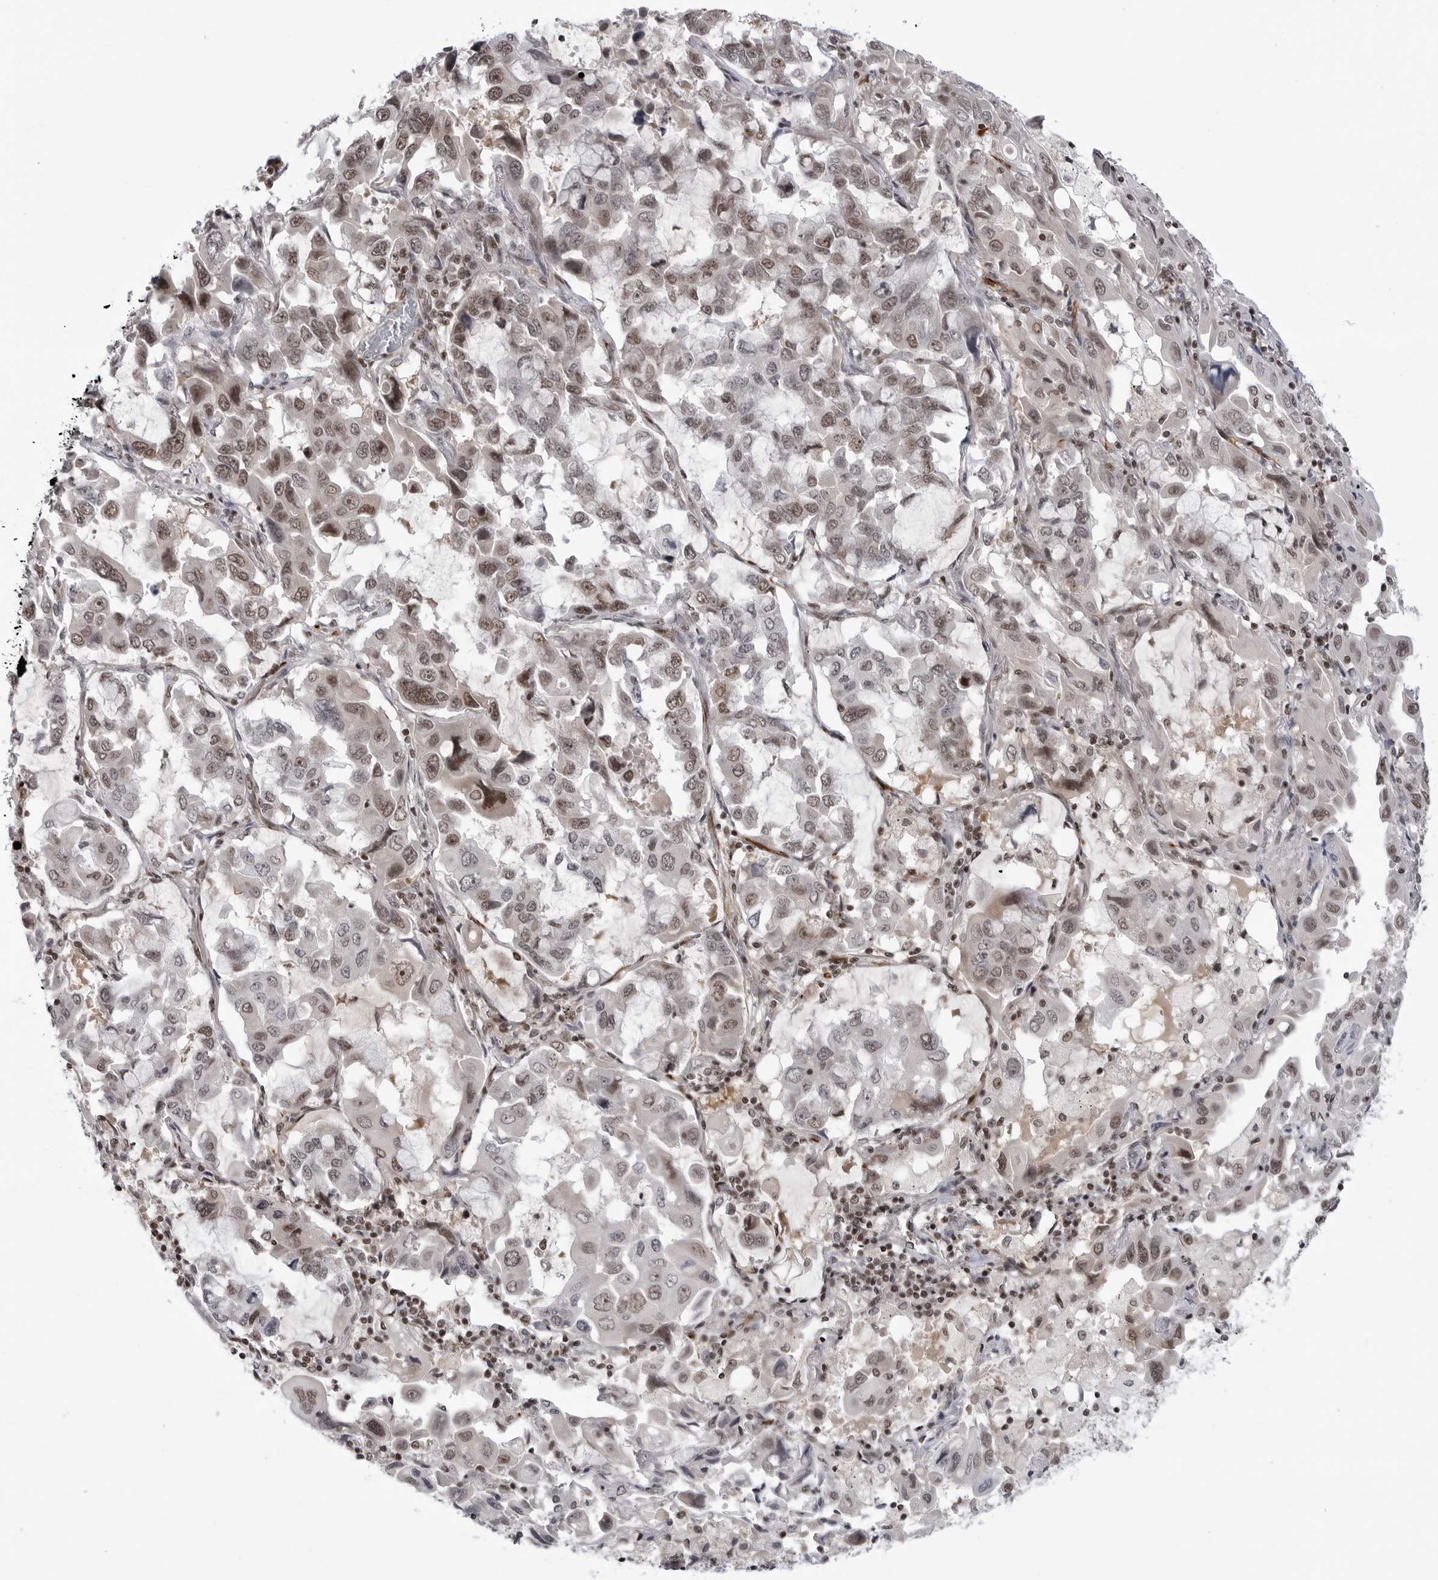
{"staining": {"intensity": "moderate", "quantity": "25%-75%", "location": "nuclear"}, "tissue": "lung cancer", "cell_type": "Tumor cells", "image_type": "cancer", "snomed": [{"axis": "morphology", "description": "Adenocarcinoma, NOS"}, {"axis": "topography", "description": "Lung"}], "caption": "Immunohistochemistry staining of lung cancer, which shows medium levels of moderate nuclear staining in about 25%-75% of tumor cells indicating moderate nuclear protein staining. The staining was performed using DAB (brown) for protein detection and nuclei were counterstained in hematoxylin (blue).", "gene": "TRIM66", "patient": {"sex": "male", "age": 64}}